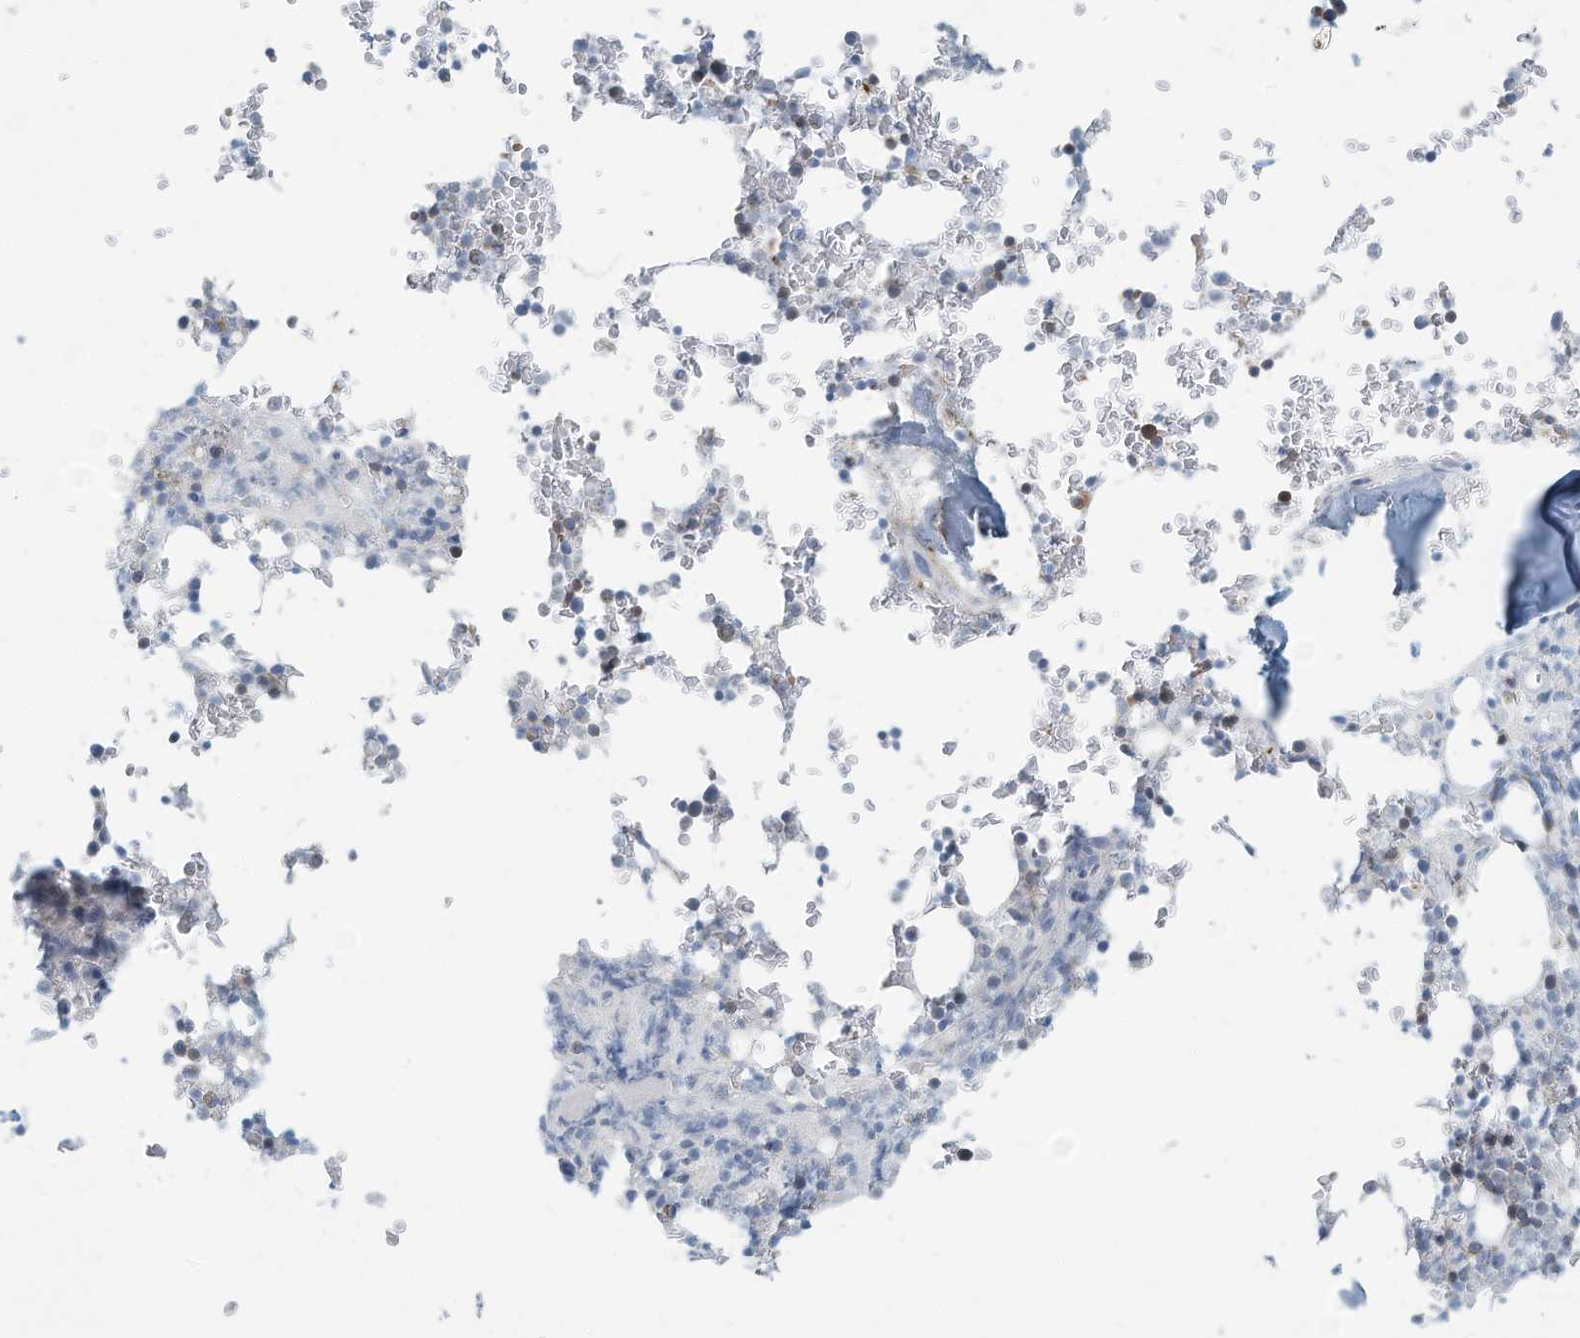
{"staining": {"intensity": "negative", "quantity": "none", "location": "none"}, "tissue": "bone marrow", "cell_type": "Hematopoietic cells", "image_type": "normal", "snomed": [{"axis": "morphology", "description": "Normal tissue, NOS"}, {"axis": "topography", "description": "Bone marrow"}], "caption": "This is an immunohistochemistry photomicrograph of benign bone marrow. There is no staining in hematopoietic cells.", "gene": "ERI2", "patient": {"sex": "male", "age": 58}}